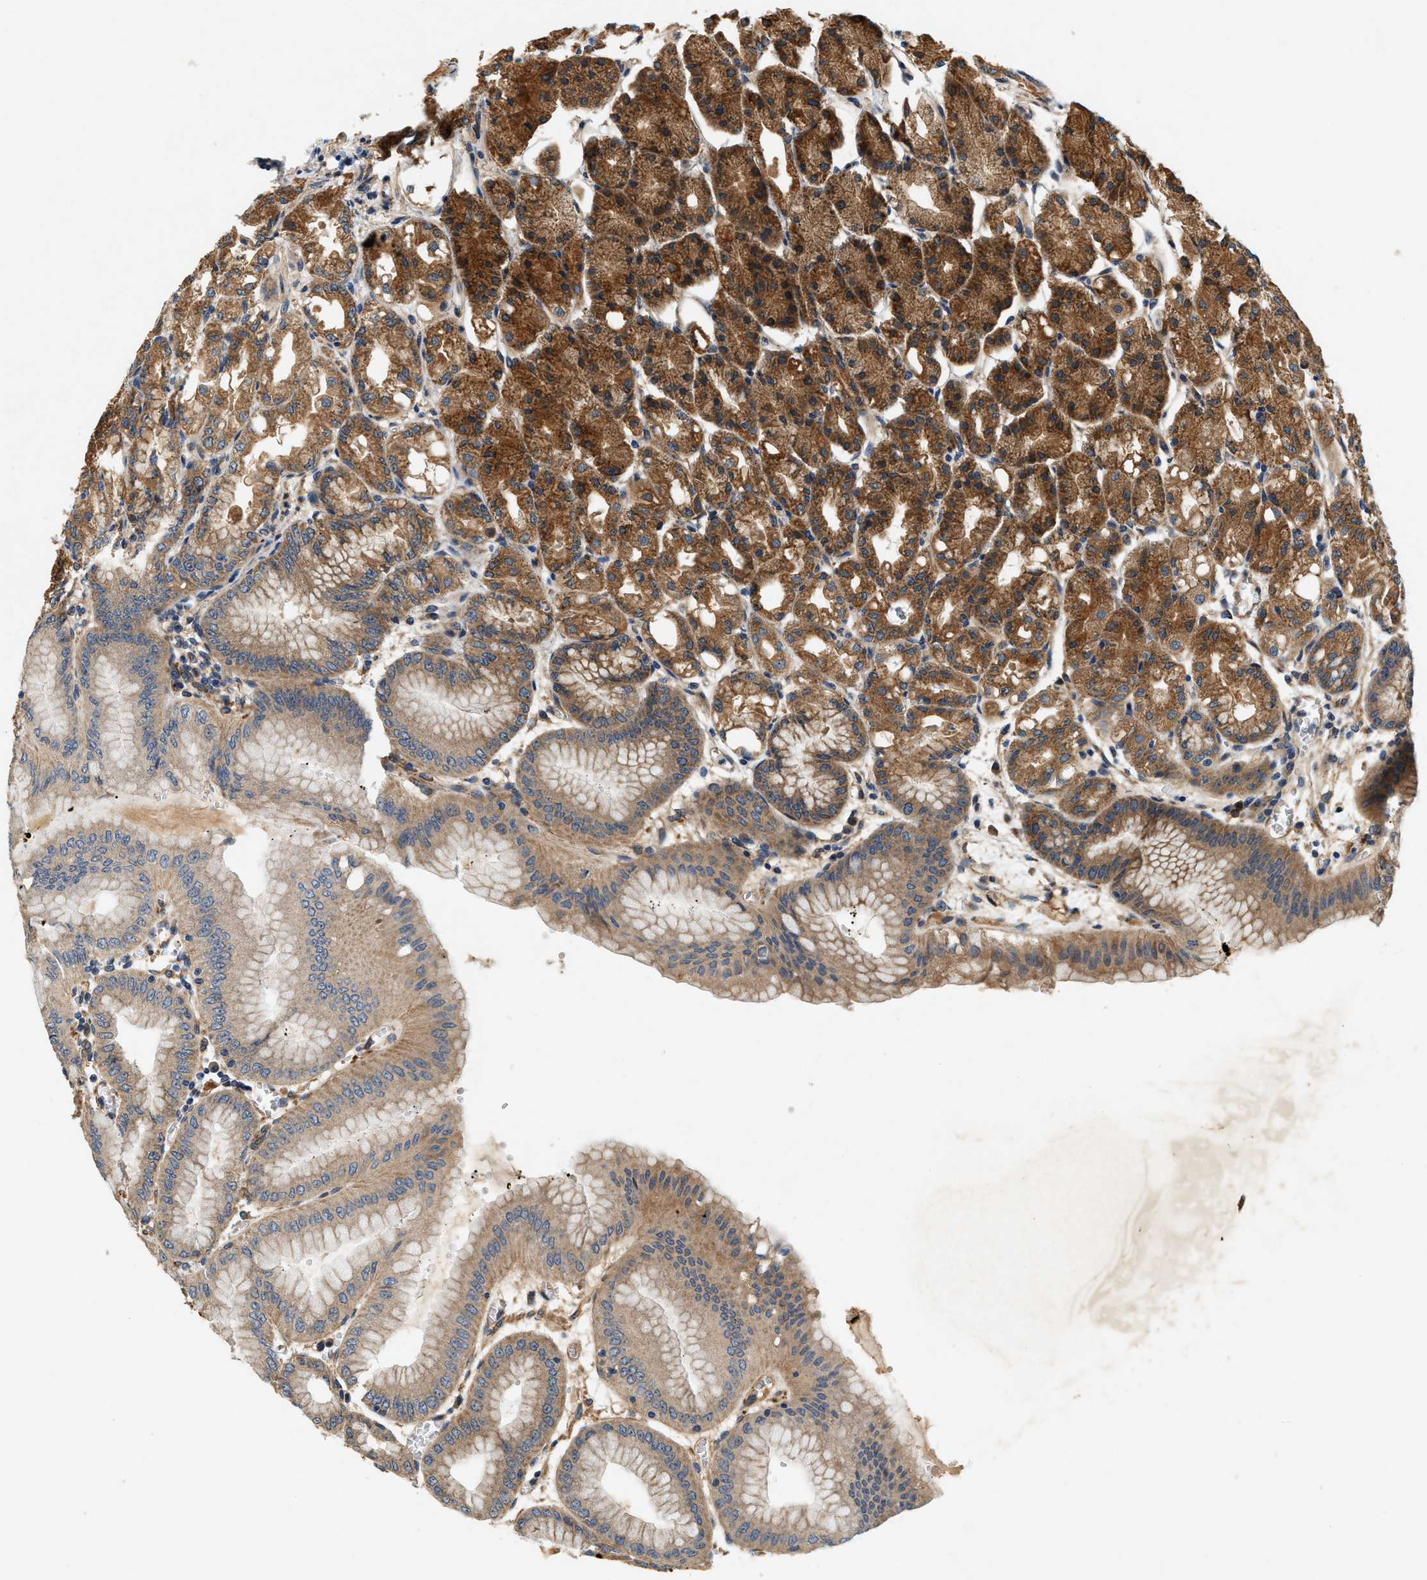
{"staining": {"intensity": "moderate", "quantity": ">75%", "location": "cytoplasmic/membranous"}, "tissue": "stomach", "cell_type": "Glandular cells", "image_type": "normal", "snomed": [{"axis": "morphology", "description": "Normal tissue, NOS"}, {"axis": "topography", "description": "Stomach, lower"}], "caption": "IHC micrograph of benign stomach: stomach stained using immunohistochemistry (IHC) shows medium levels of moderate protein expression localized specifically in the cytoplasmic/membranous of glandular cells, appearing as a cytoplasmic/membranous brown color.", "gene": "DUSP10", "patient": {"sex": "male", "age": 71}}